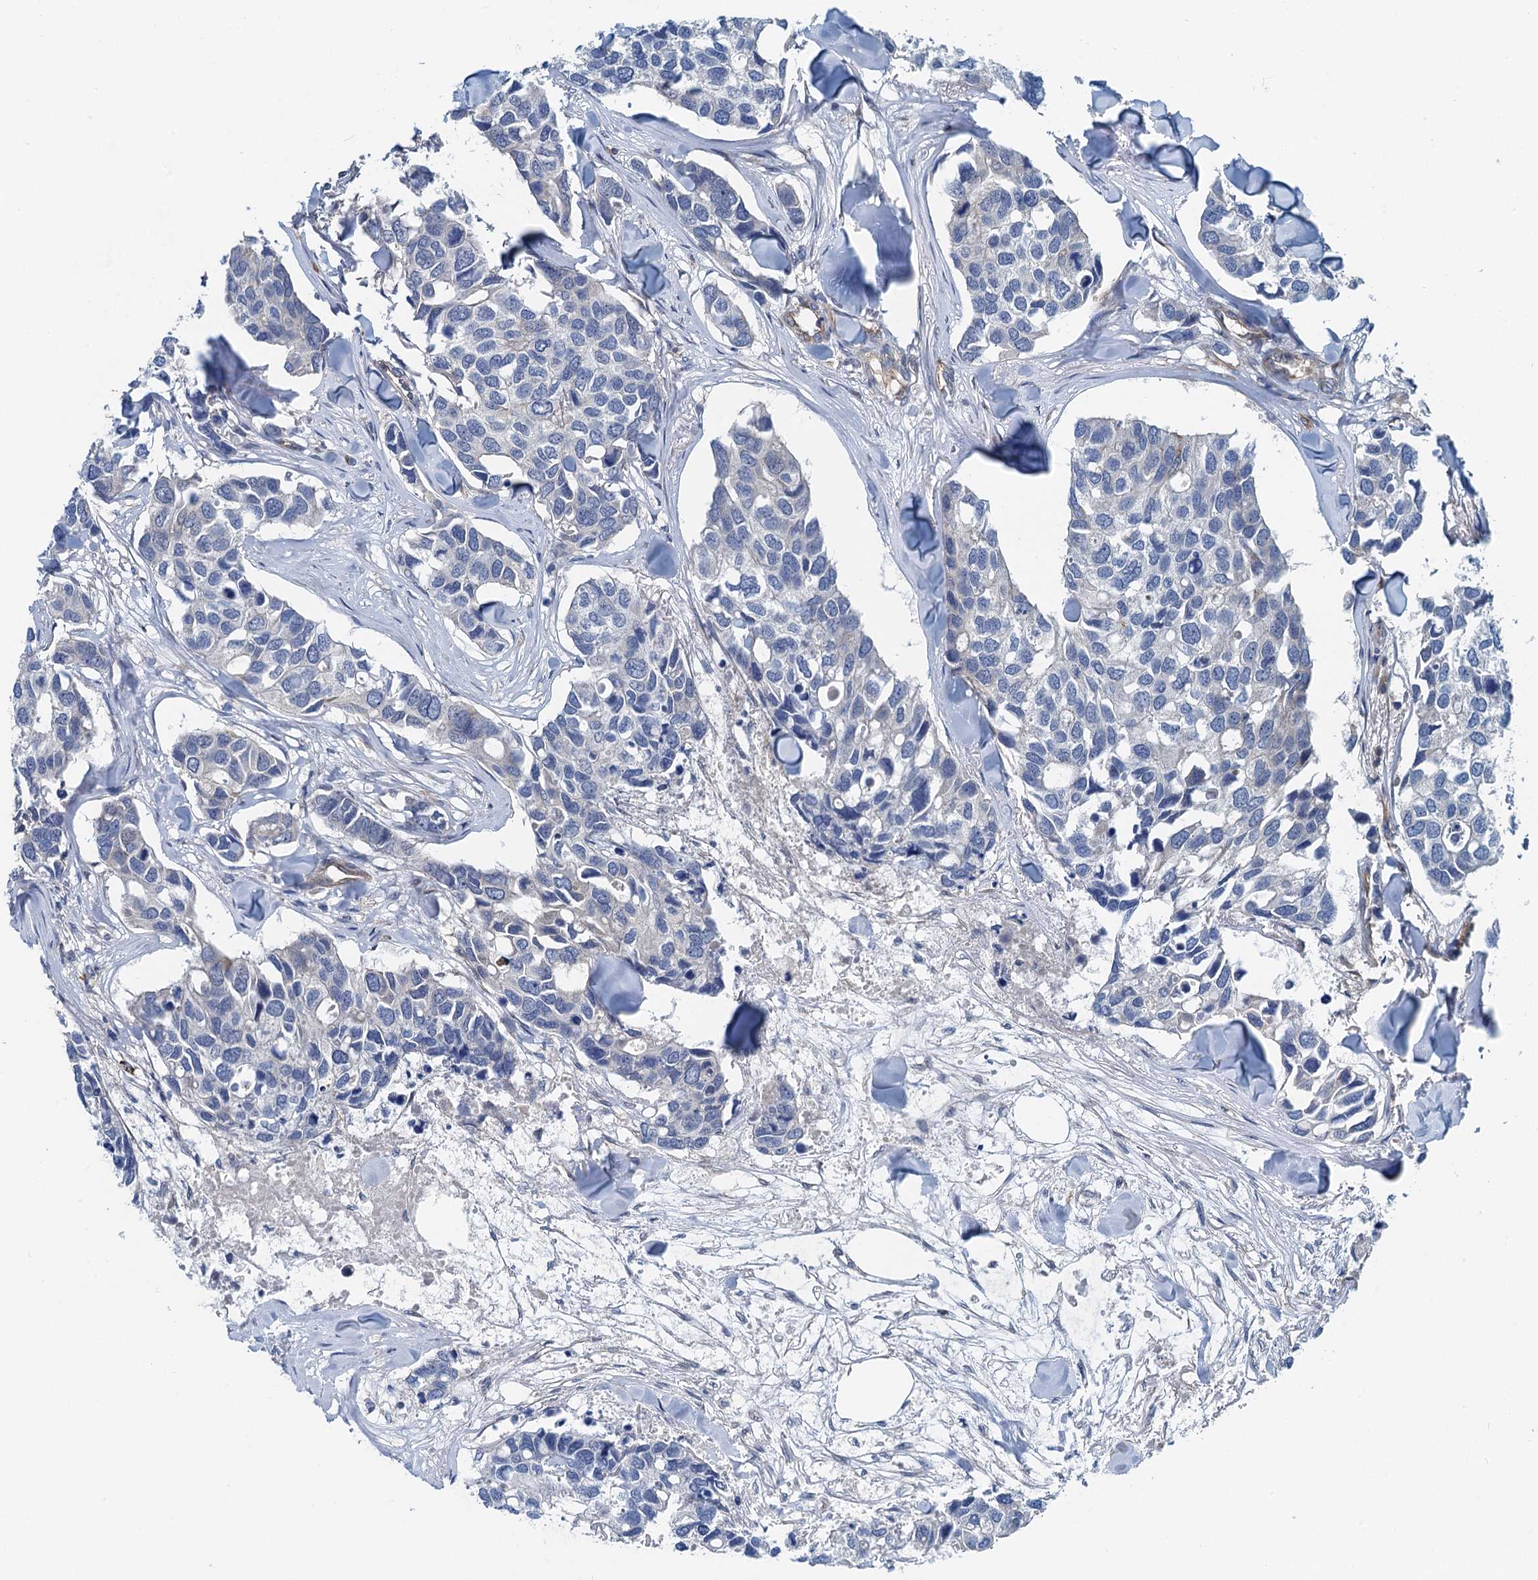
{"staining": {"intensity": "negative", "quantity": "none", "location": "none"}, "tissue": "breast cancer", "cell_type": "Tumor cells", "image_type": "cancer", "snomed": [{"axis": "morphology", "description": "Duct carcinoma"}, {"axis": "topography", "description": "Breast"}], "caption": "Image shows no protein expression in tumor cells of breast invasive ductal carcinoma tissue.", "gene": "ROGDI", "patient": {"sex": "female", "age": 83}}